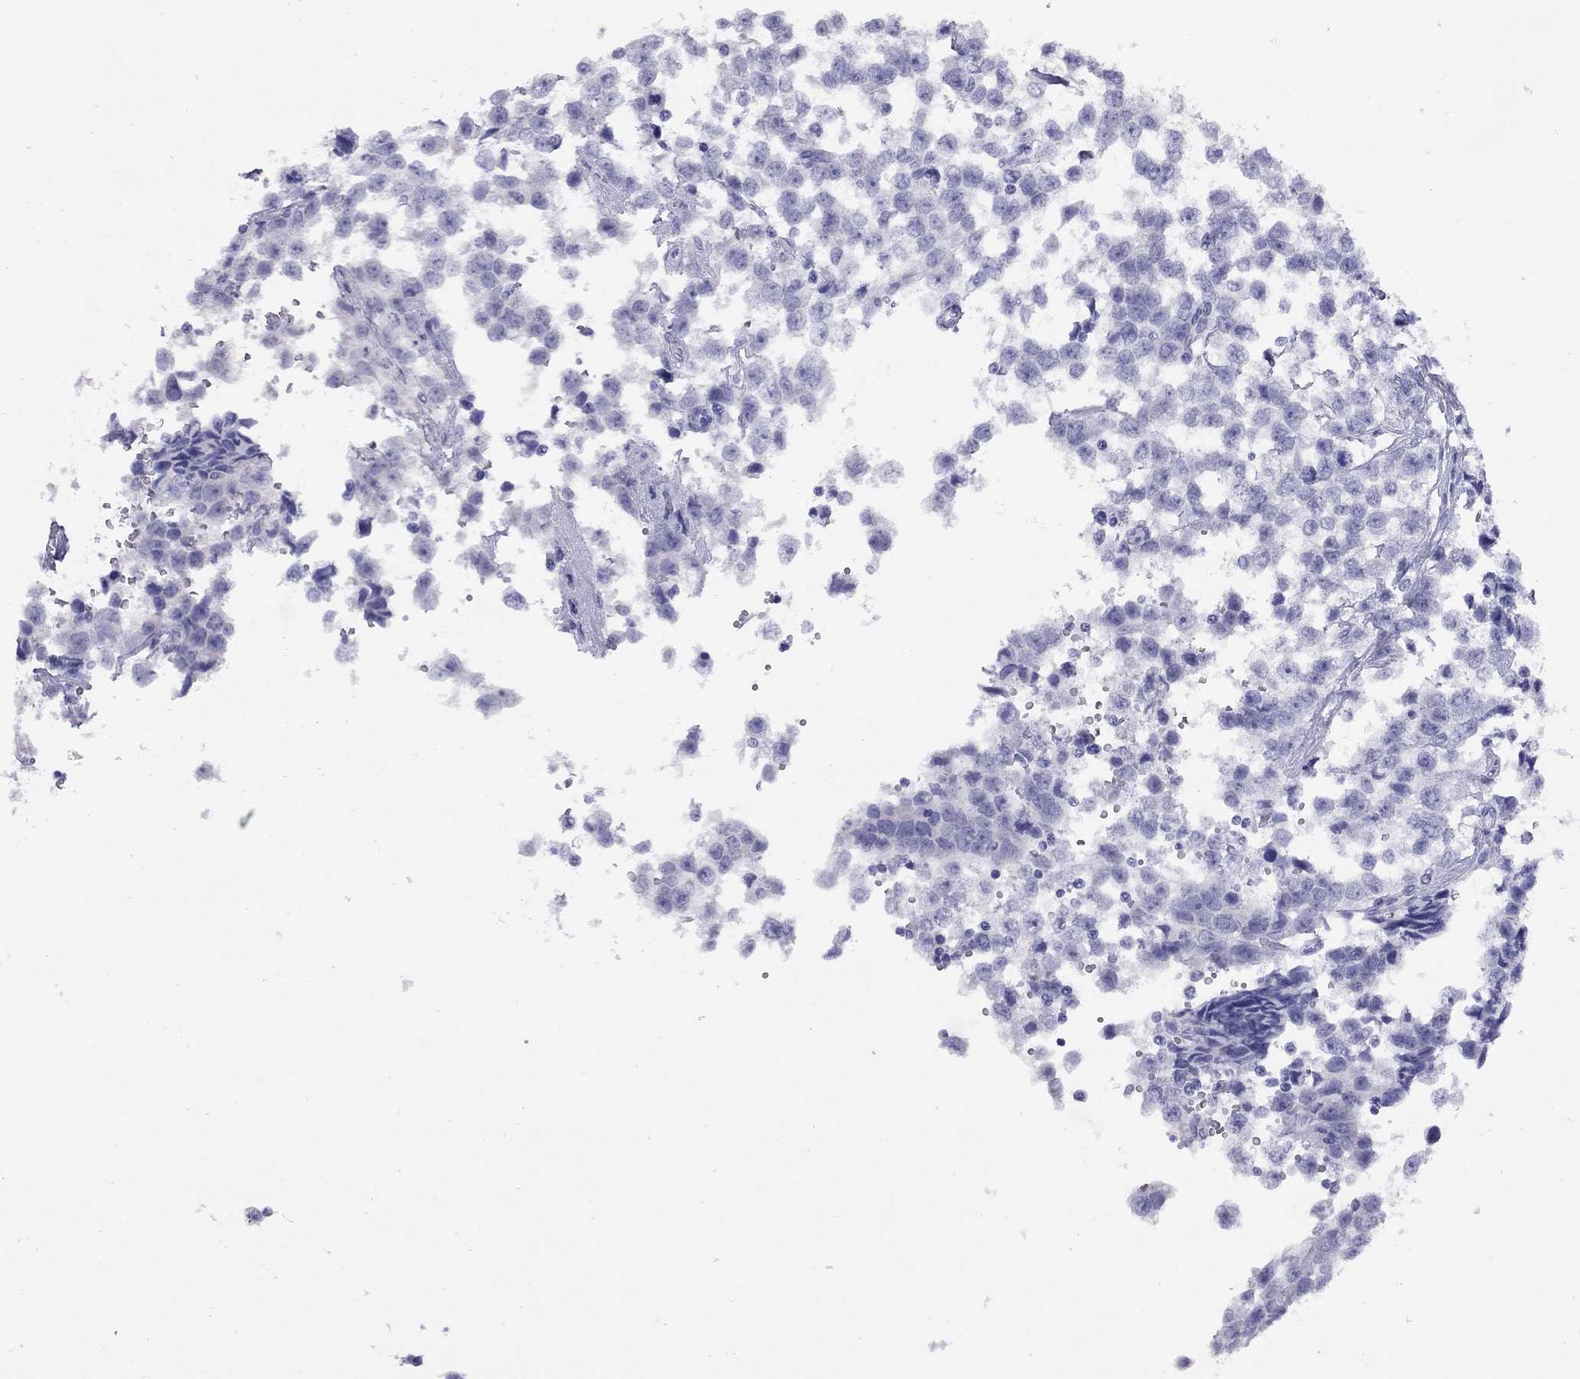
{"staining": {"intensity": "negative", "quantity": "none", "location": "none"}, "tissue": "testis cancer", "cell_type": "Tumor cells", "image_type": "cancer", "snomed": [{"axis": "morphology", "description": "Seminoma, NOS"}, {"axis": "topography", "description": "Testis"}], "caption": "Photomicrograph shows no significant protein positivity in tumor cells of testis cancer. (DAB (3,3'-diaminobenzidine) immunohistochemistry visualized using brightfield microscopy, high magnification).", "gene": "LRIT2", "patient": {"sex": "male", "age": 34}}